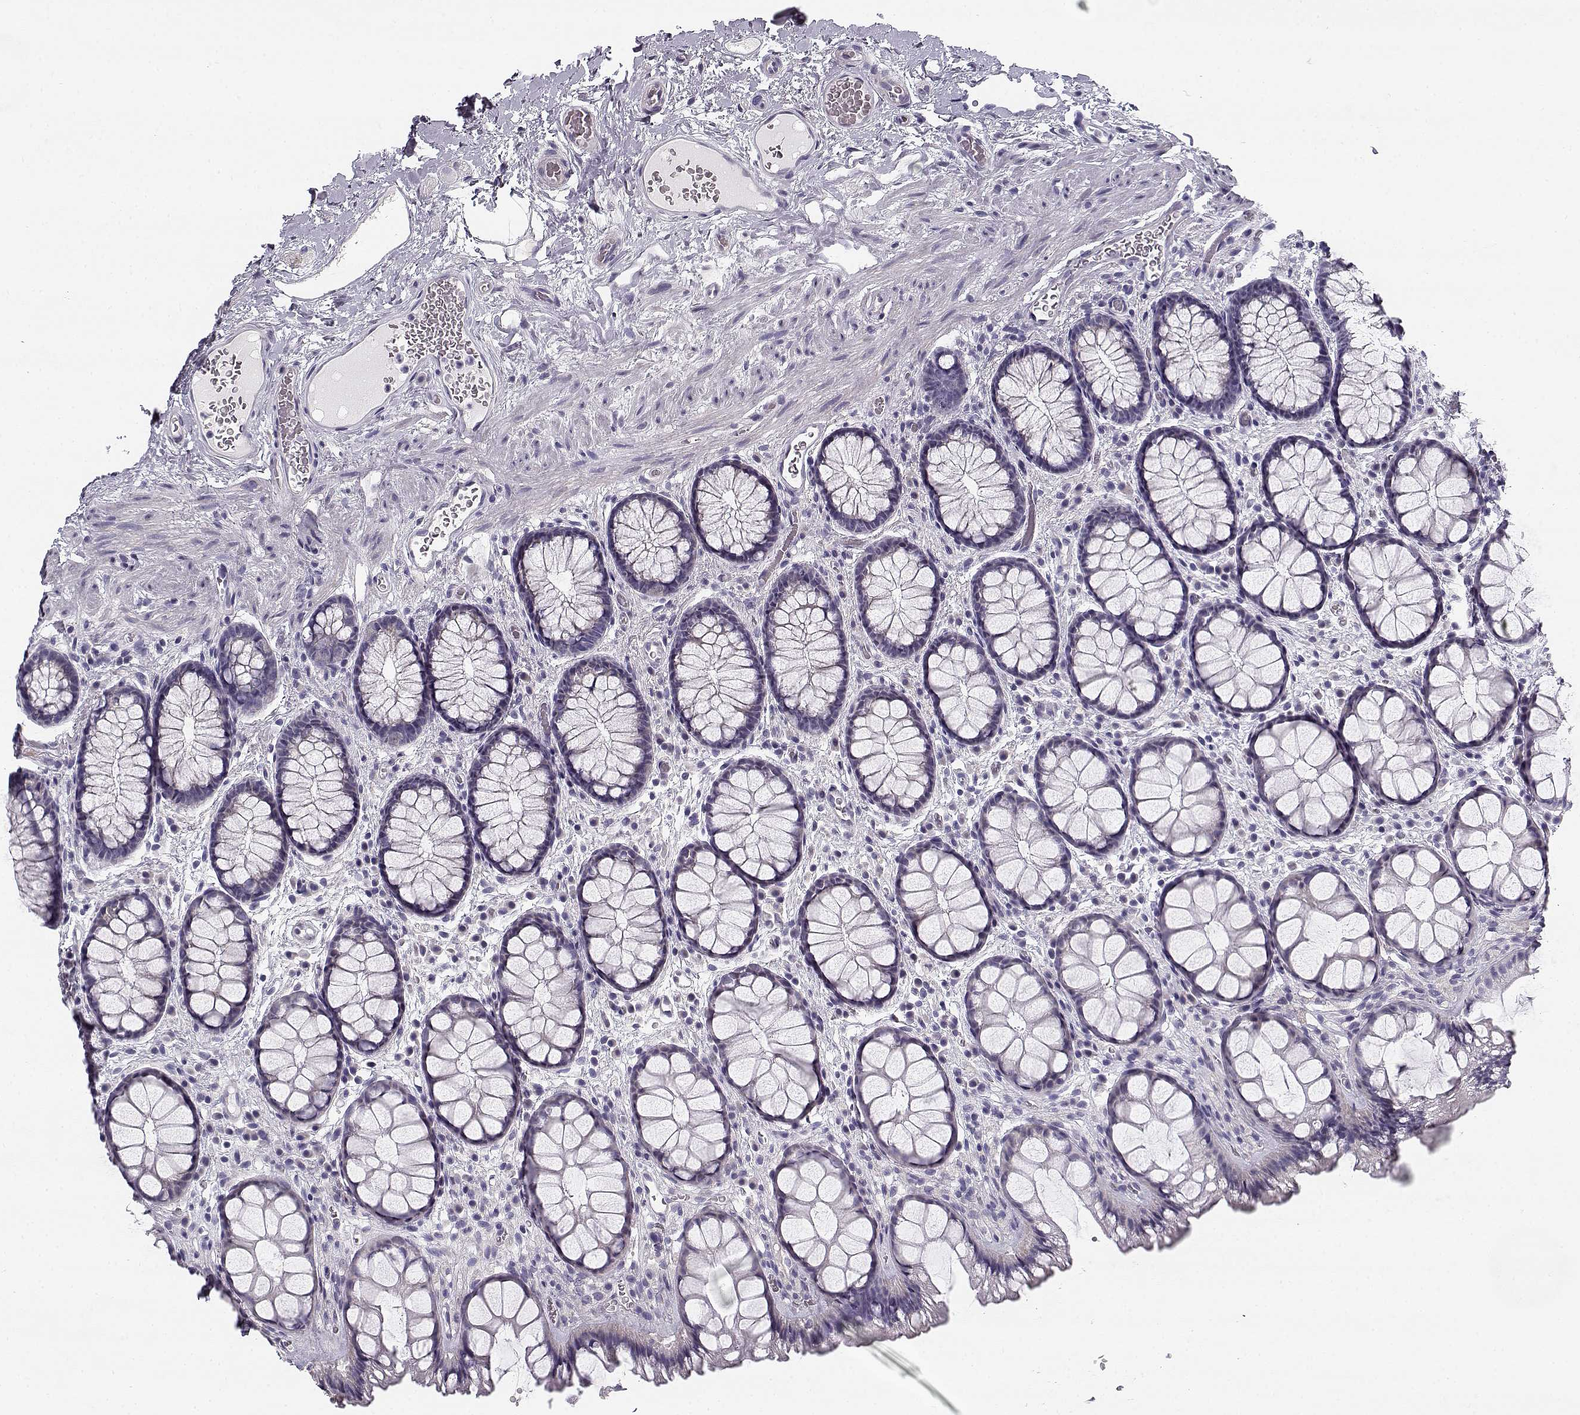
{"staining": {"intensity": "negative", "quantity": "none", "location": "none"}, "tissue": "rectum", "cell_type": "Glandular cells", "image_type": "normal", "snomed": [{"axis": "morphology", "description": "Normal tissue, NOS"}, {"axis": "topography", "description": "Rectum"}], "caption": "An IHC histopathology image of normal rectum is shown. There is no staining in glandular cells of rectum. (Immunohistochemistry (ihc), brightfield microscopy, high magnification).", "gene": "CREB3L3", "patient": {"sex": "female", "age": 62}}